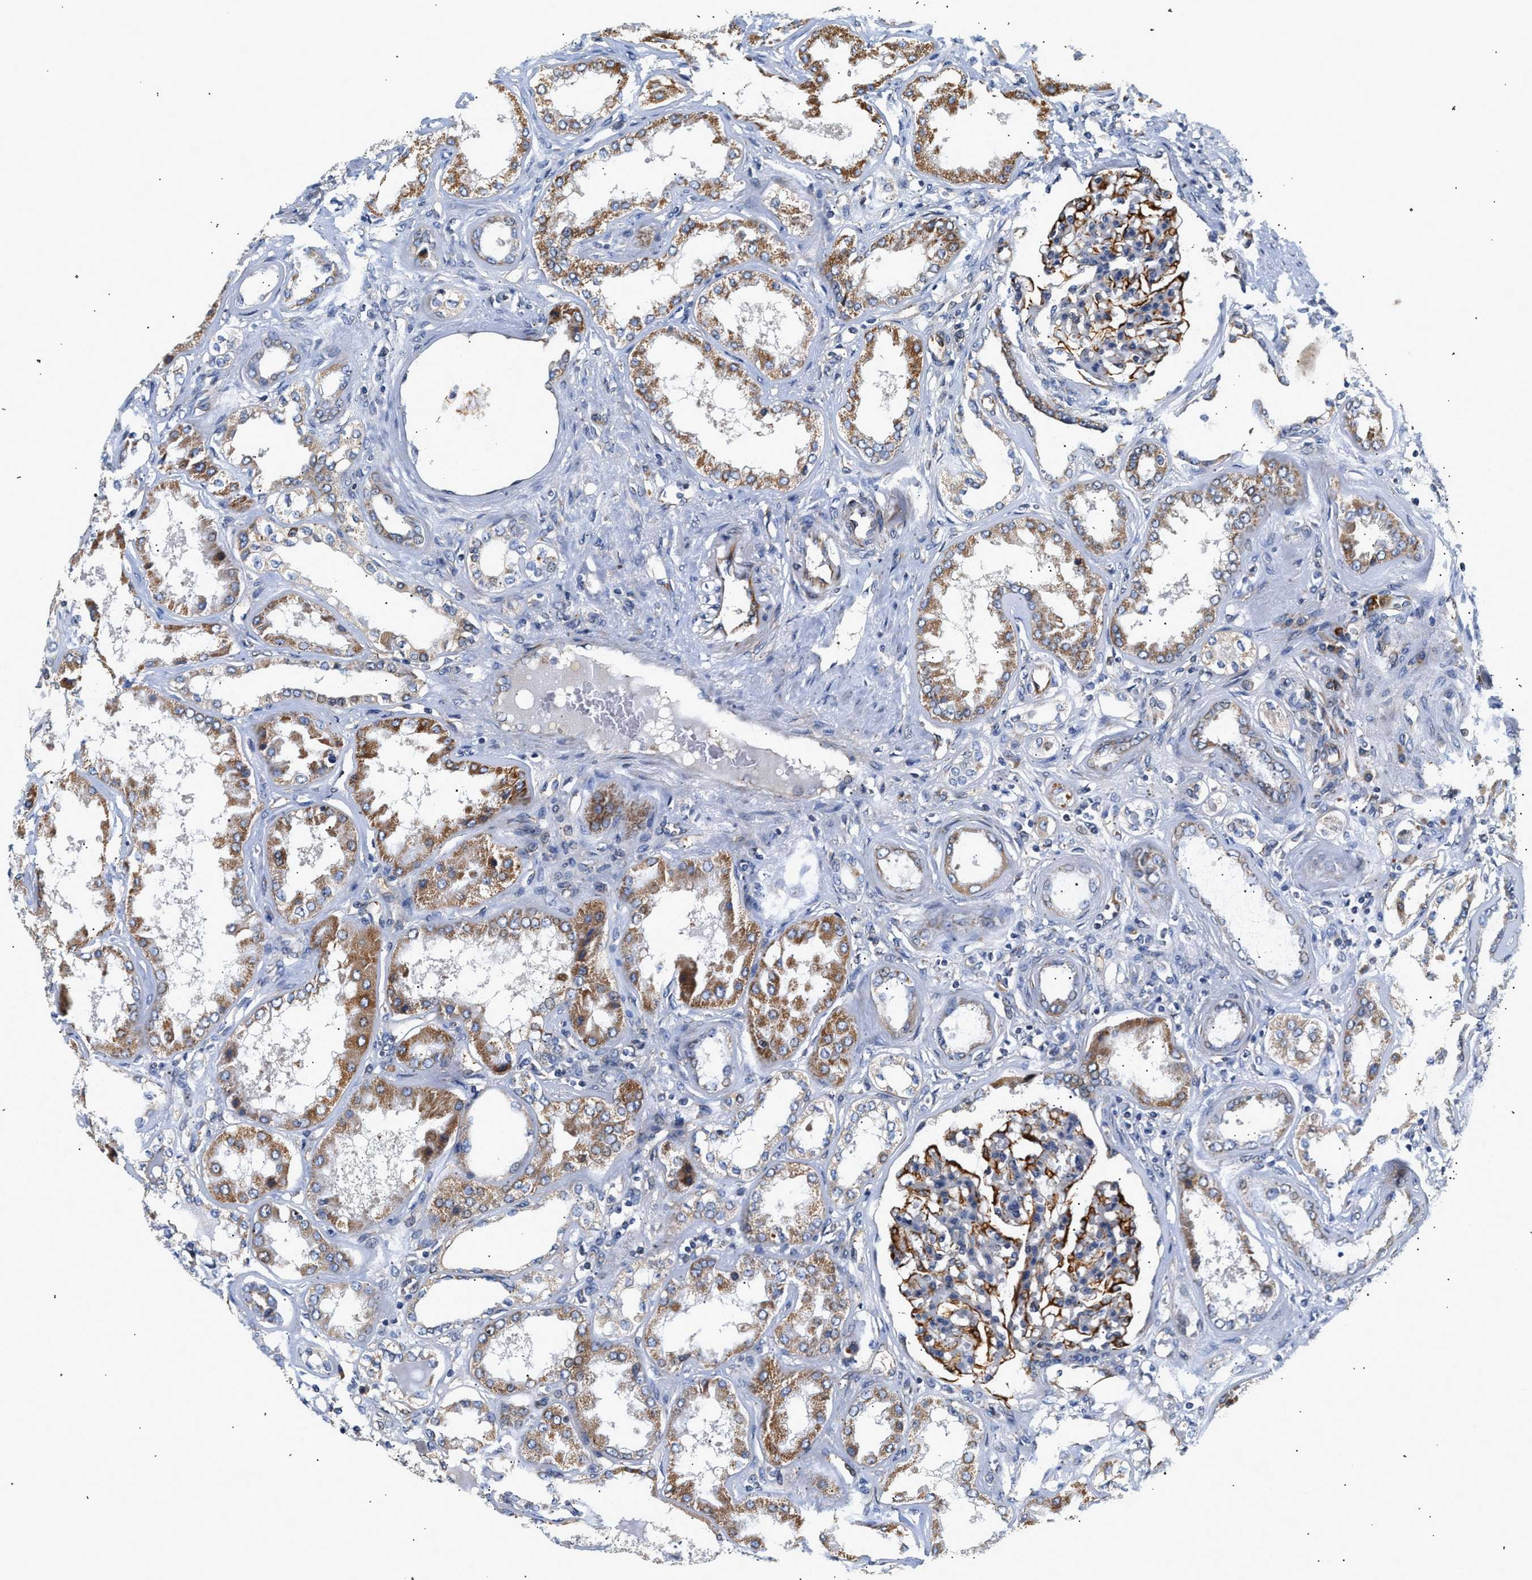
{"staining": {"intensity": "strong", "quantity": "25%-75%", "location": "cytoplasmic/membranous"}, "tissue": "kidney", "cell_type": "Cells in glomeruli", "image_type": "normal", "snomed": [{"axis": "morphology", "description": "Normal tissue, NOS"}, {"axis": "topography", "description": "Kidney"}], "caption": "The micrograph reveals a brown stain indicating the presence of a protein in the cytoplasmic/membranous of cells in glomeruli in kidney.", "gene": "IFT74", "patient": {"sex": "female", "age": 56}}